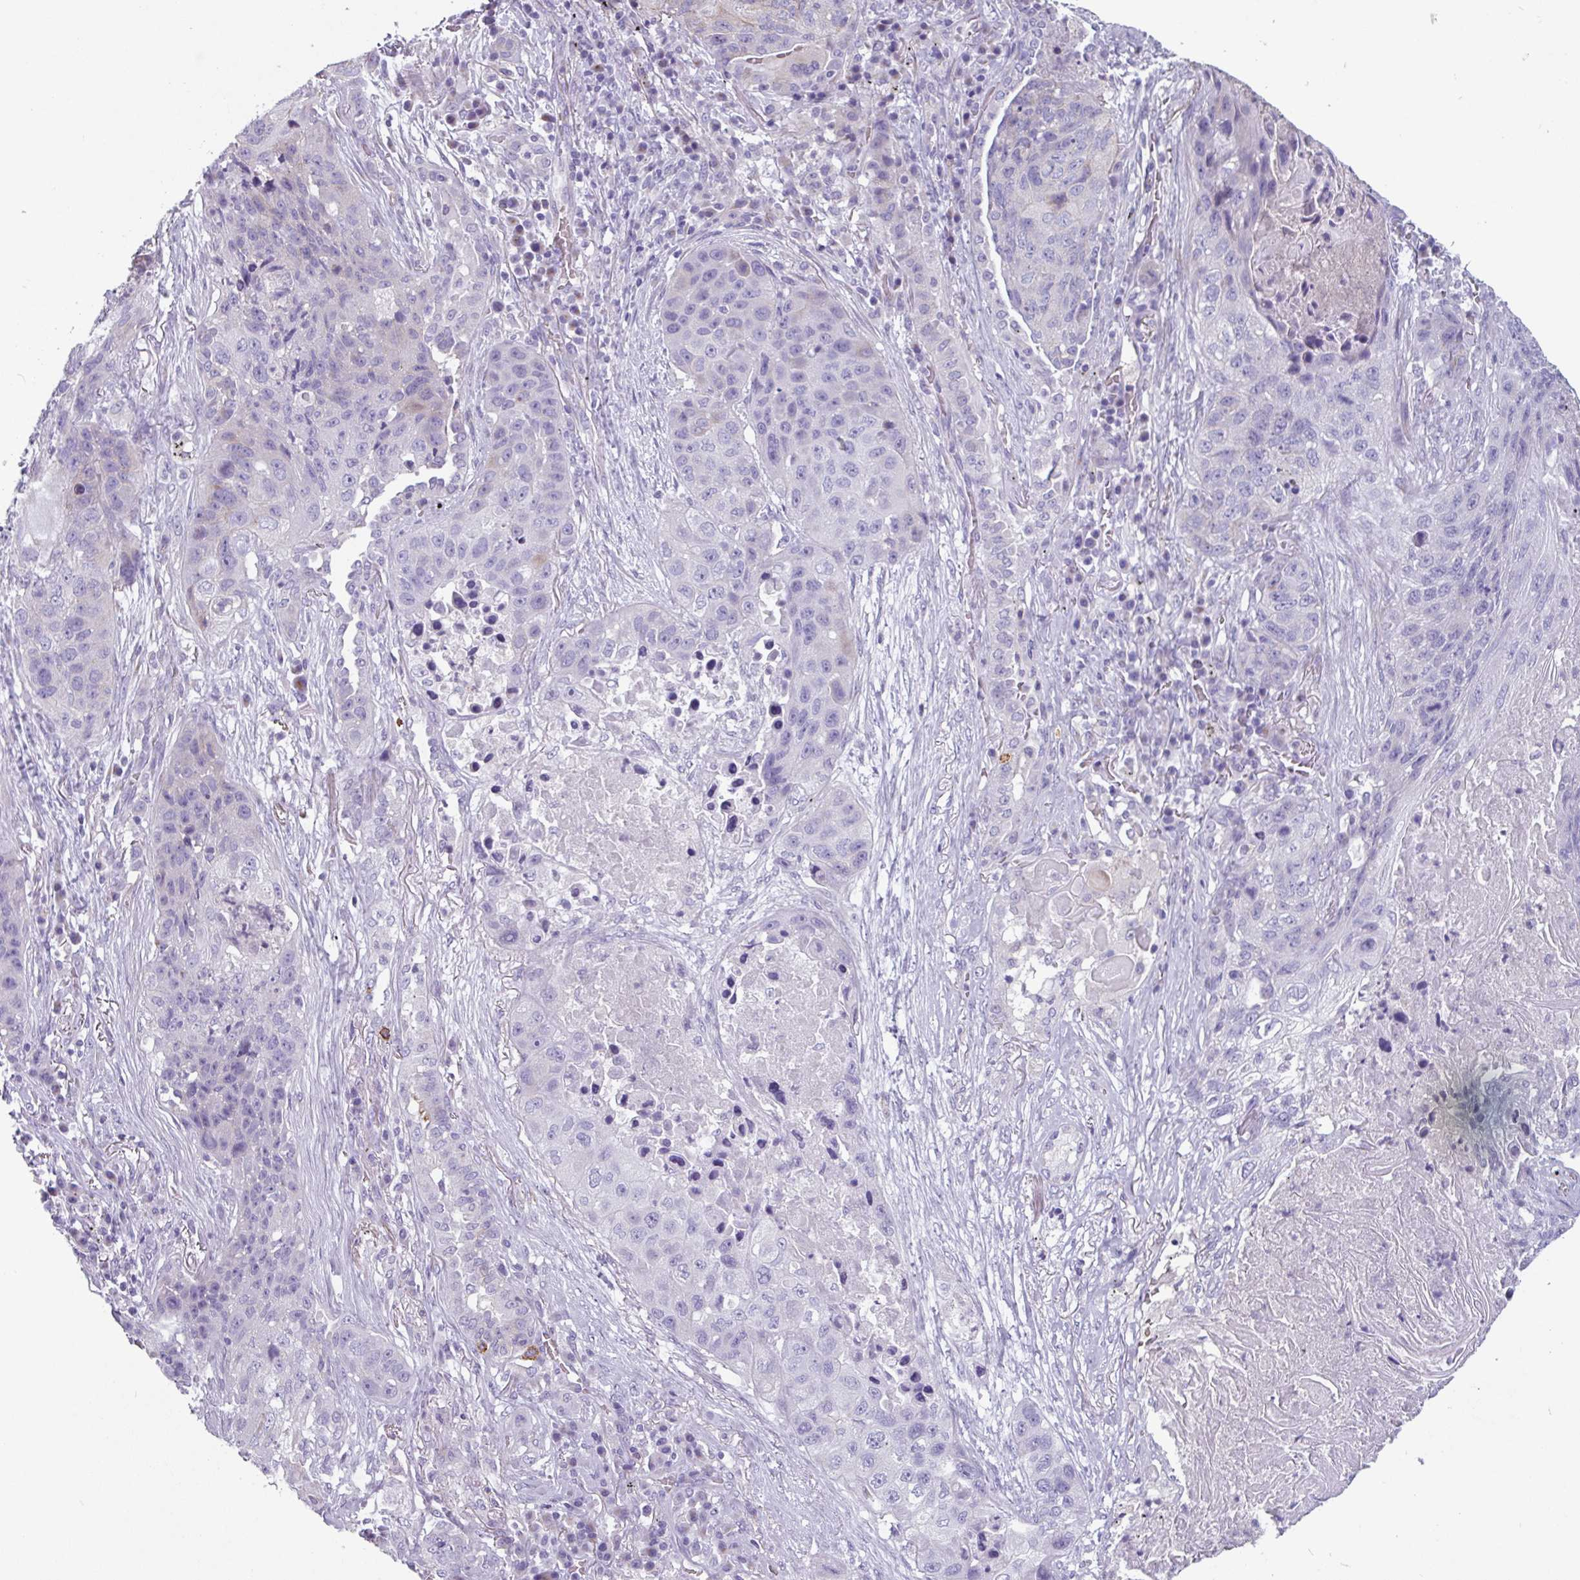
{"staining": {"intensity": "negative", "quantity": "none", "location": "none"}, "tissue": "lung cancer", "cell_type": "Tumor cells", "image_type": "cancer", "snomed": [{"axis": "morphology", "description": "Squamous cell carcinoma, NOS"}, {"axis": "topography", "description": "Lung"}], "caption": "A high-resolution photomicrograph shows immunohistochemistry (IHC) staining of squamous cell carcinoma (lung), which shows no significant positivity in tumor cells.", "gene": "ADGRE1", "patient": {"sex": "female", "age": 63}}